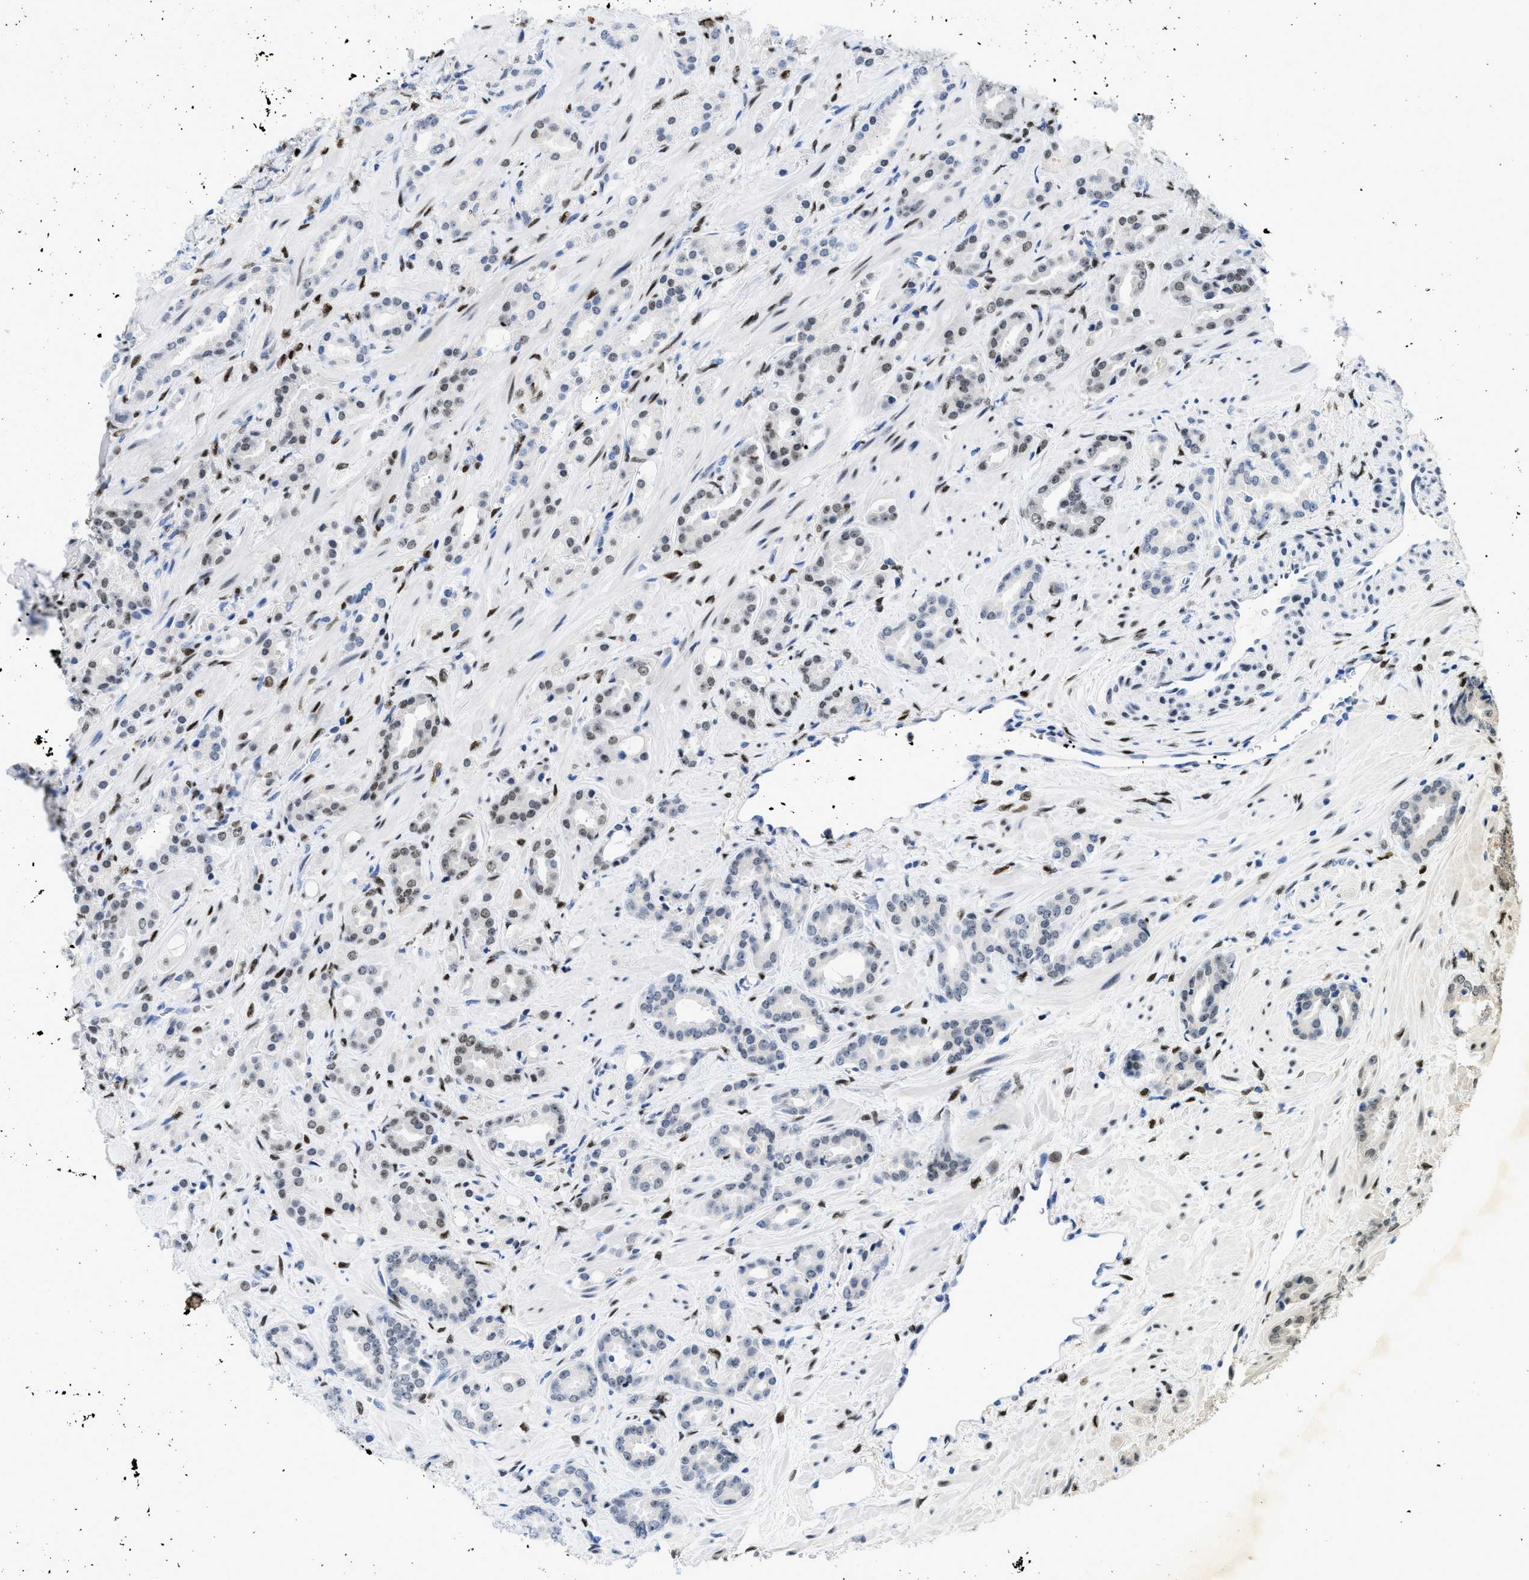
{"staining": {"intensity": "moderate", "quantity": "25%-75%", "location": "nuclear"}, "tissue": "prostate cancer", "cell_type": "Tumor cells", "image_type": "cancer", "snomed": [{"axis": "morphology", "description": "Adenocarcinoma, High grade"}, {"axis": "topography", "description": "Prostate"}], "caption": "High-magnification brightfield microscopy of high-grade adenocarcinoma (prostate) stained with DAB (3,3'-diaminobenzidine) (brown) and counterstained with hematoxylin (blue). tumor cells exhibit moderate nuclear expression is seen in about25%-75% of cells.", "gene": "NFIX", "patient": {"sex": "male", "age": 64}}